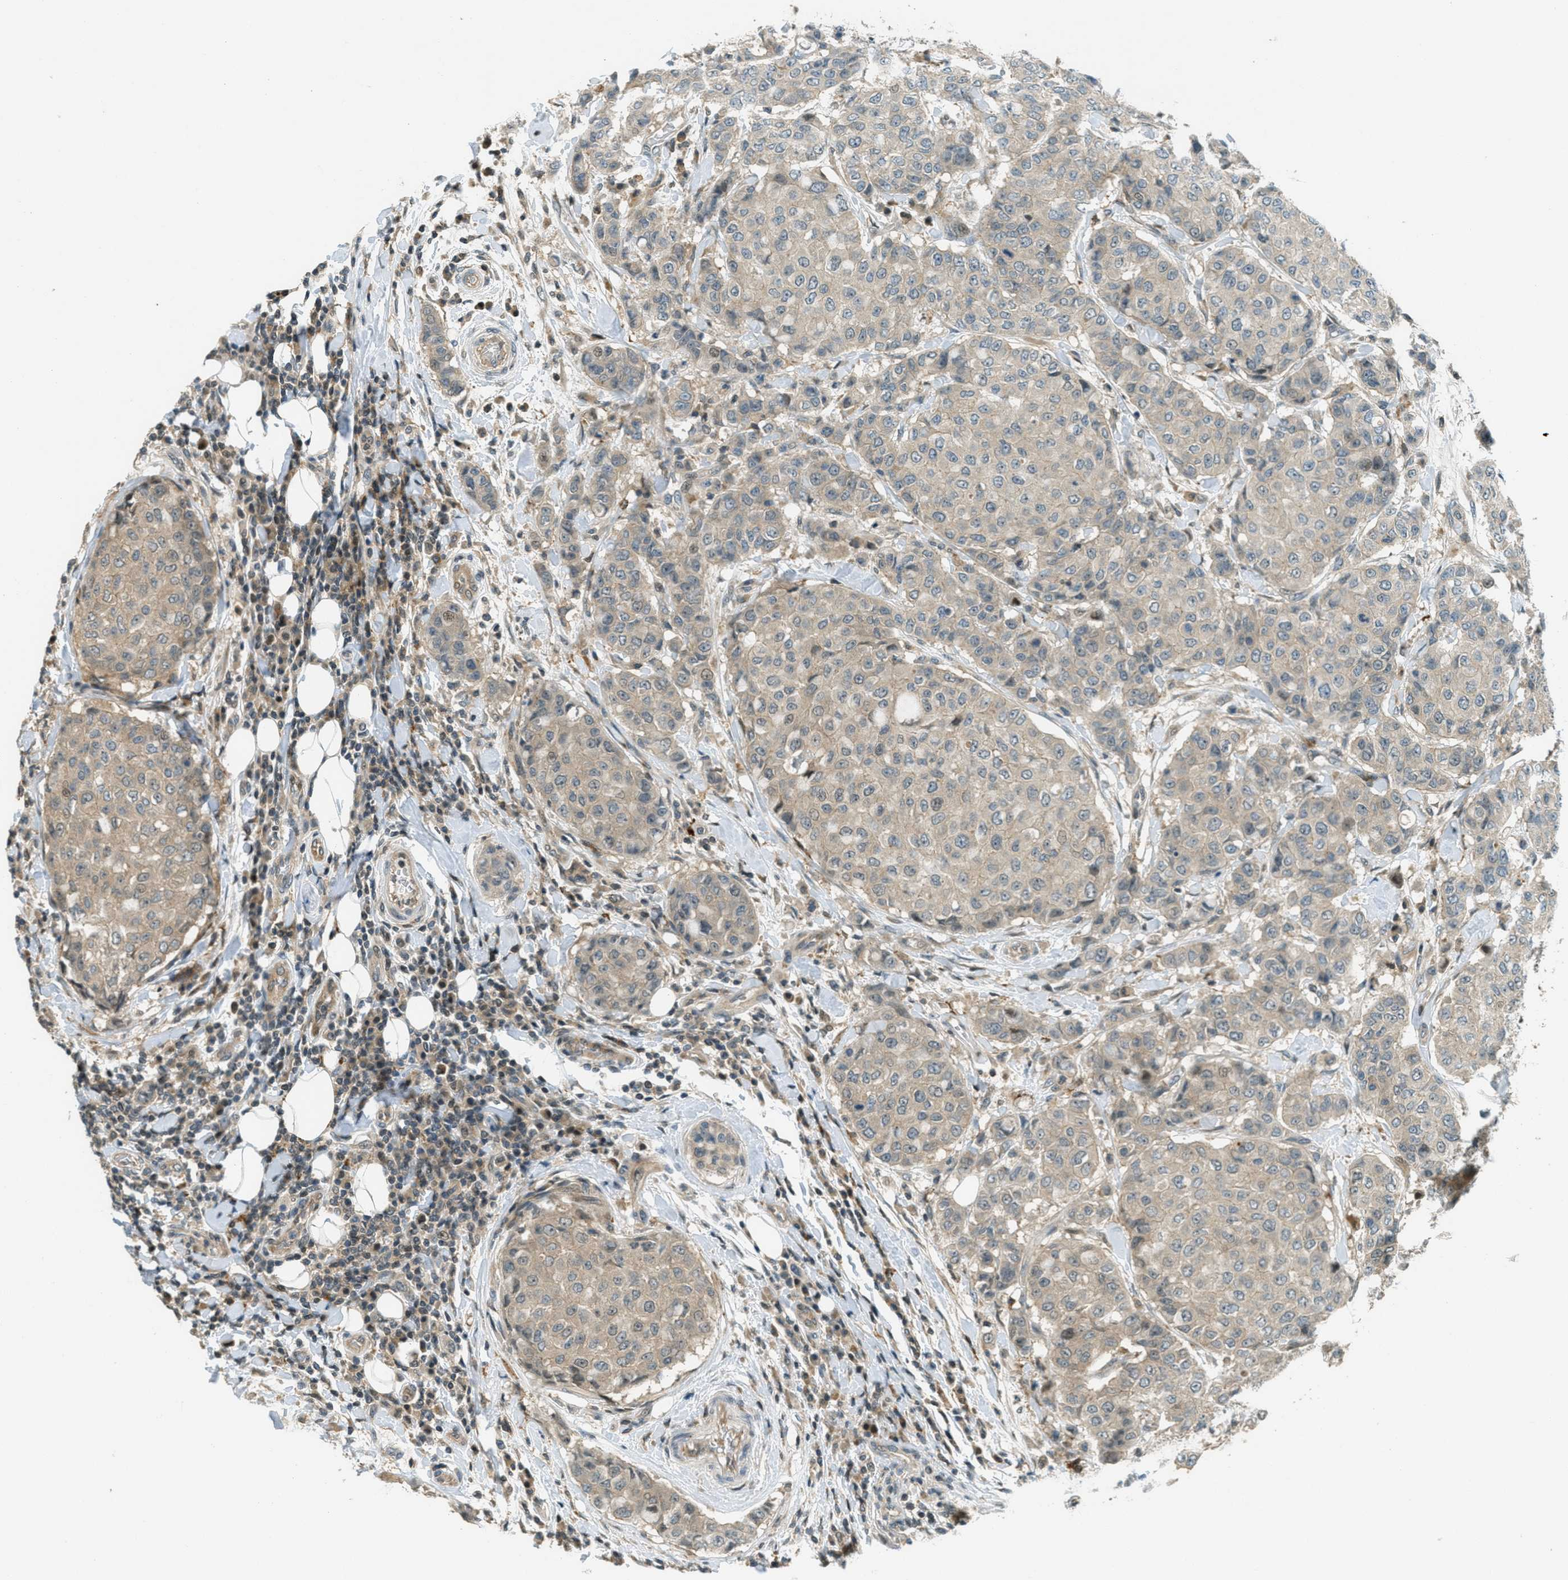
{"staining": {"intensity": "weak", "quantity": "25%-75%", "location": "cytoplasmic/membranous"}, "tissue": "breast cancer", "cell_type": "Tumor cells", "image_type": "cancer", "snomed": [{"axis": "morphology", "description": "Duct carcinoma"}, {"axis": "topography", "description": "Breast"}], "caption": "Immunohistochemical staining of breast intraductal carcinoma shows low levels of weak cytoplasmic/membranous staining in about 25%-75% of tumor cells.", "gene": "PTPN23", "patient": {"sex": "female", "age": 27}}